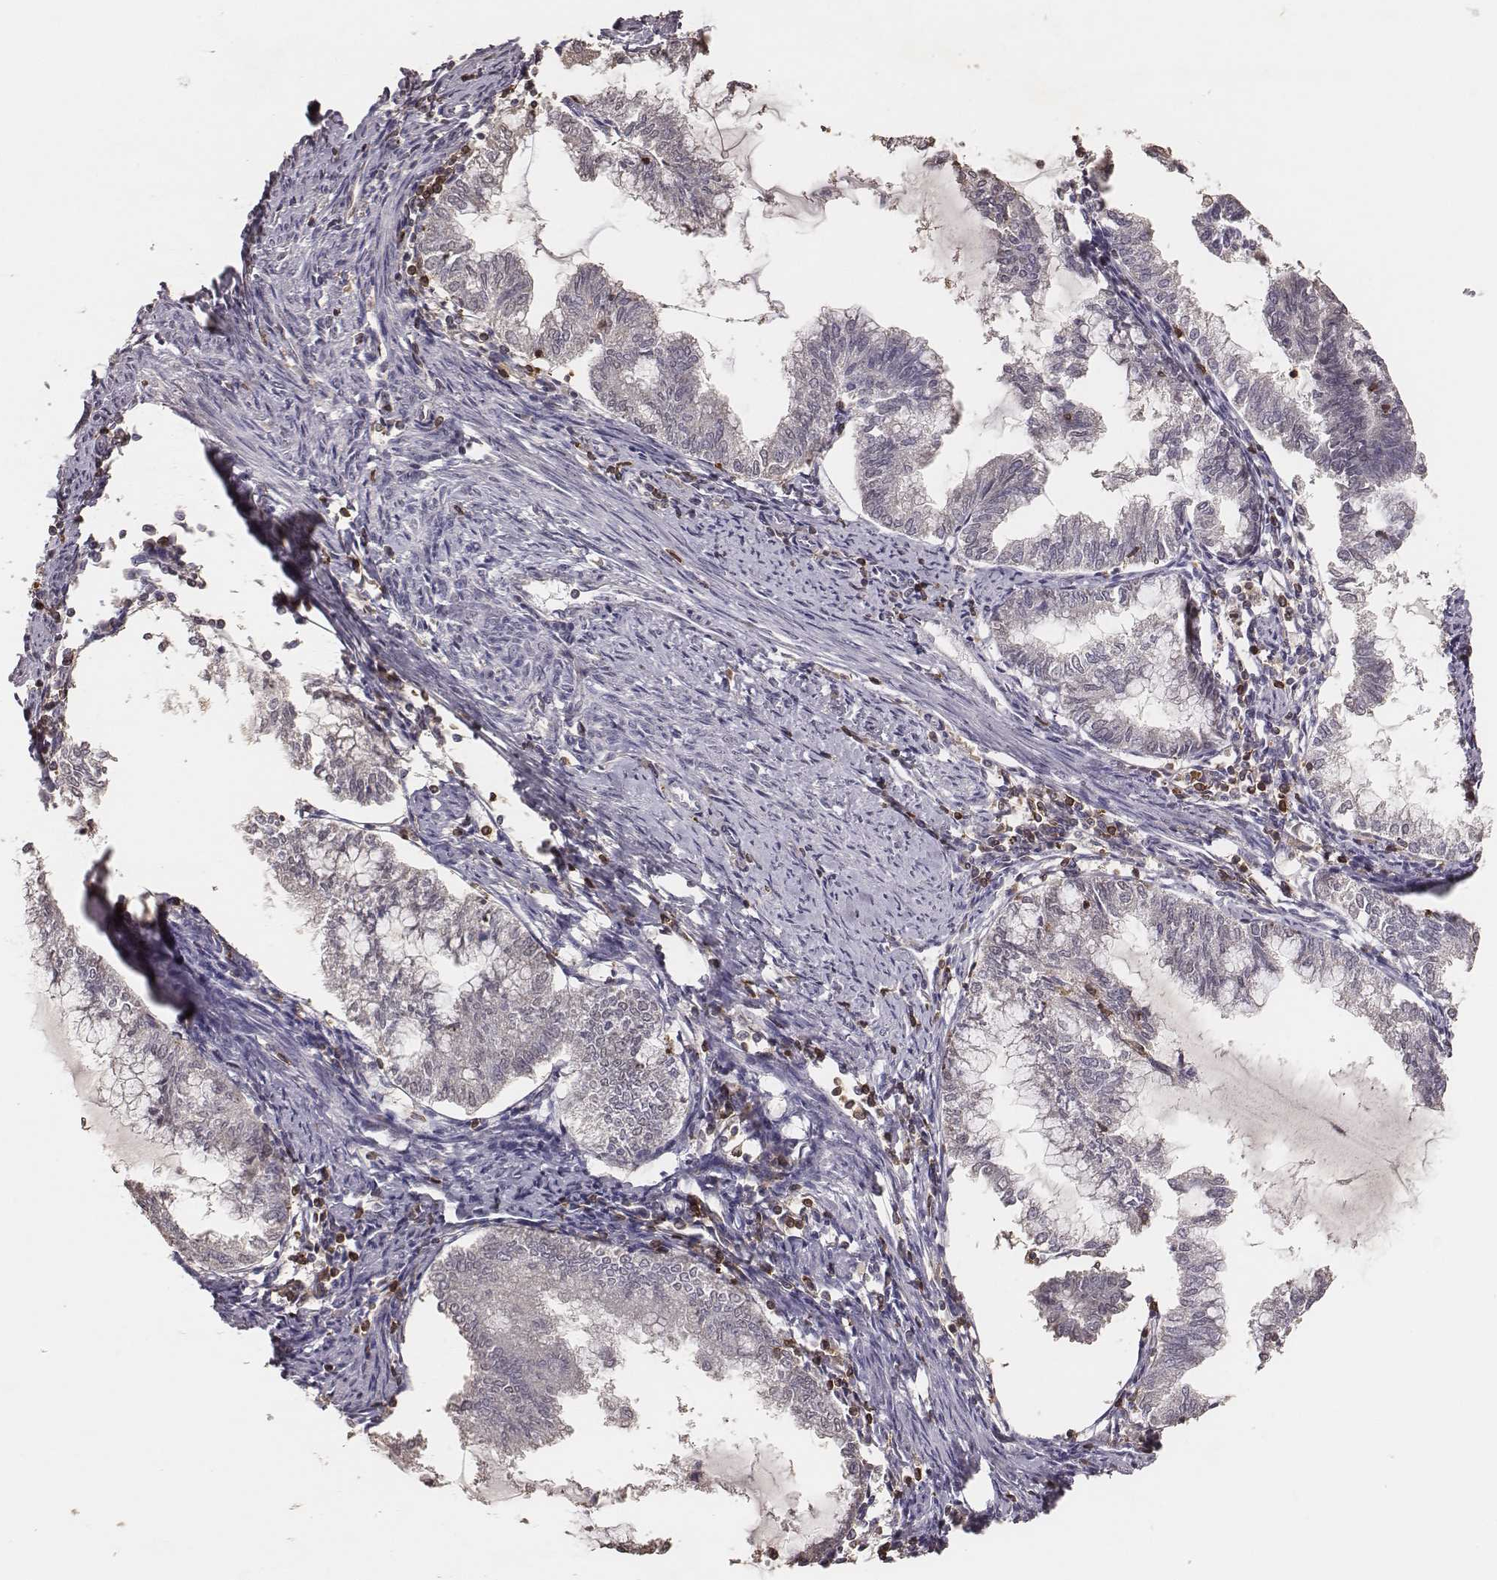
{"staining": {"intensity": "negative", "quantity": "none", "location": "none"}, "tissue": "endometrial cancer", "cell_type": "Tumor cells", "image_type": "cancer", "snomed": [{"axis": "morphology", "description": "Adenocarcinoma, NOS"}, {"axis": "topography", "description": "Endometrium"}], "caption": "The micrograph shows no significant expression in tumor cells of endometrial cancer.", "gene": "PILRA", "patient": {"sex": "female", "age": 79}}